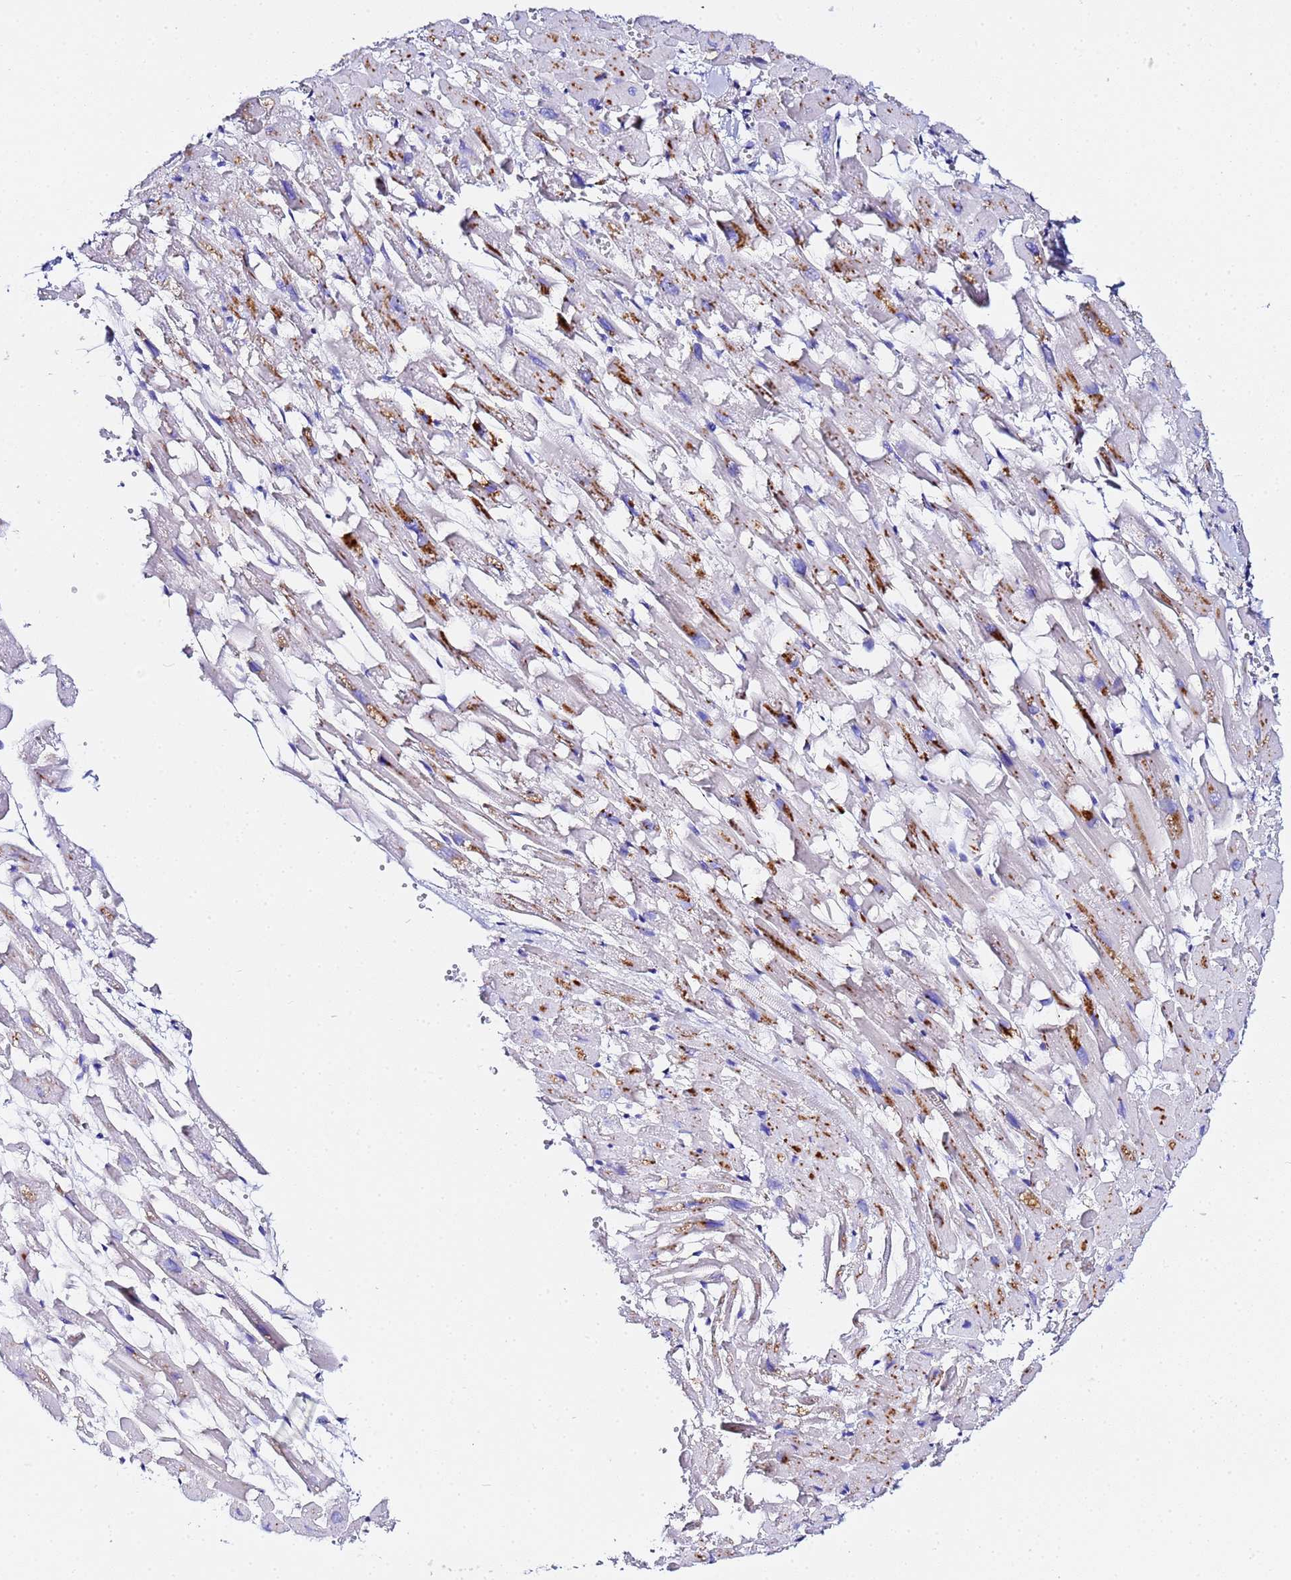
{"staining": {"intensity": "negative", "quantity": "none", "location": "none"}, "tissue": "heart muscle", "cell_type": "Cardiomyocytes", "image_type": "normal", "snomed": [{"axis": "morphology", "description": "Normal tissue, NOS"}, {"axis": "topography", "description": "Heart"}], "caption": "Heart muscle stained for a protein using immunohistochemistry (IHC) displays no expression cardiomyocytes.", "gene": "VTI1B", "patient": {"sex": "female", "age": 64}}